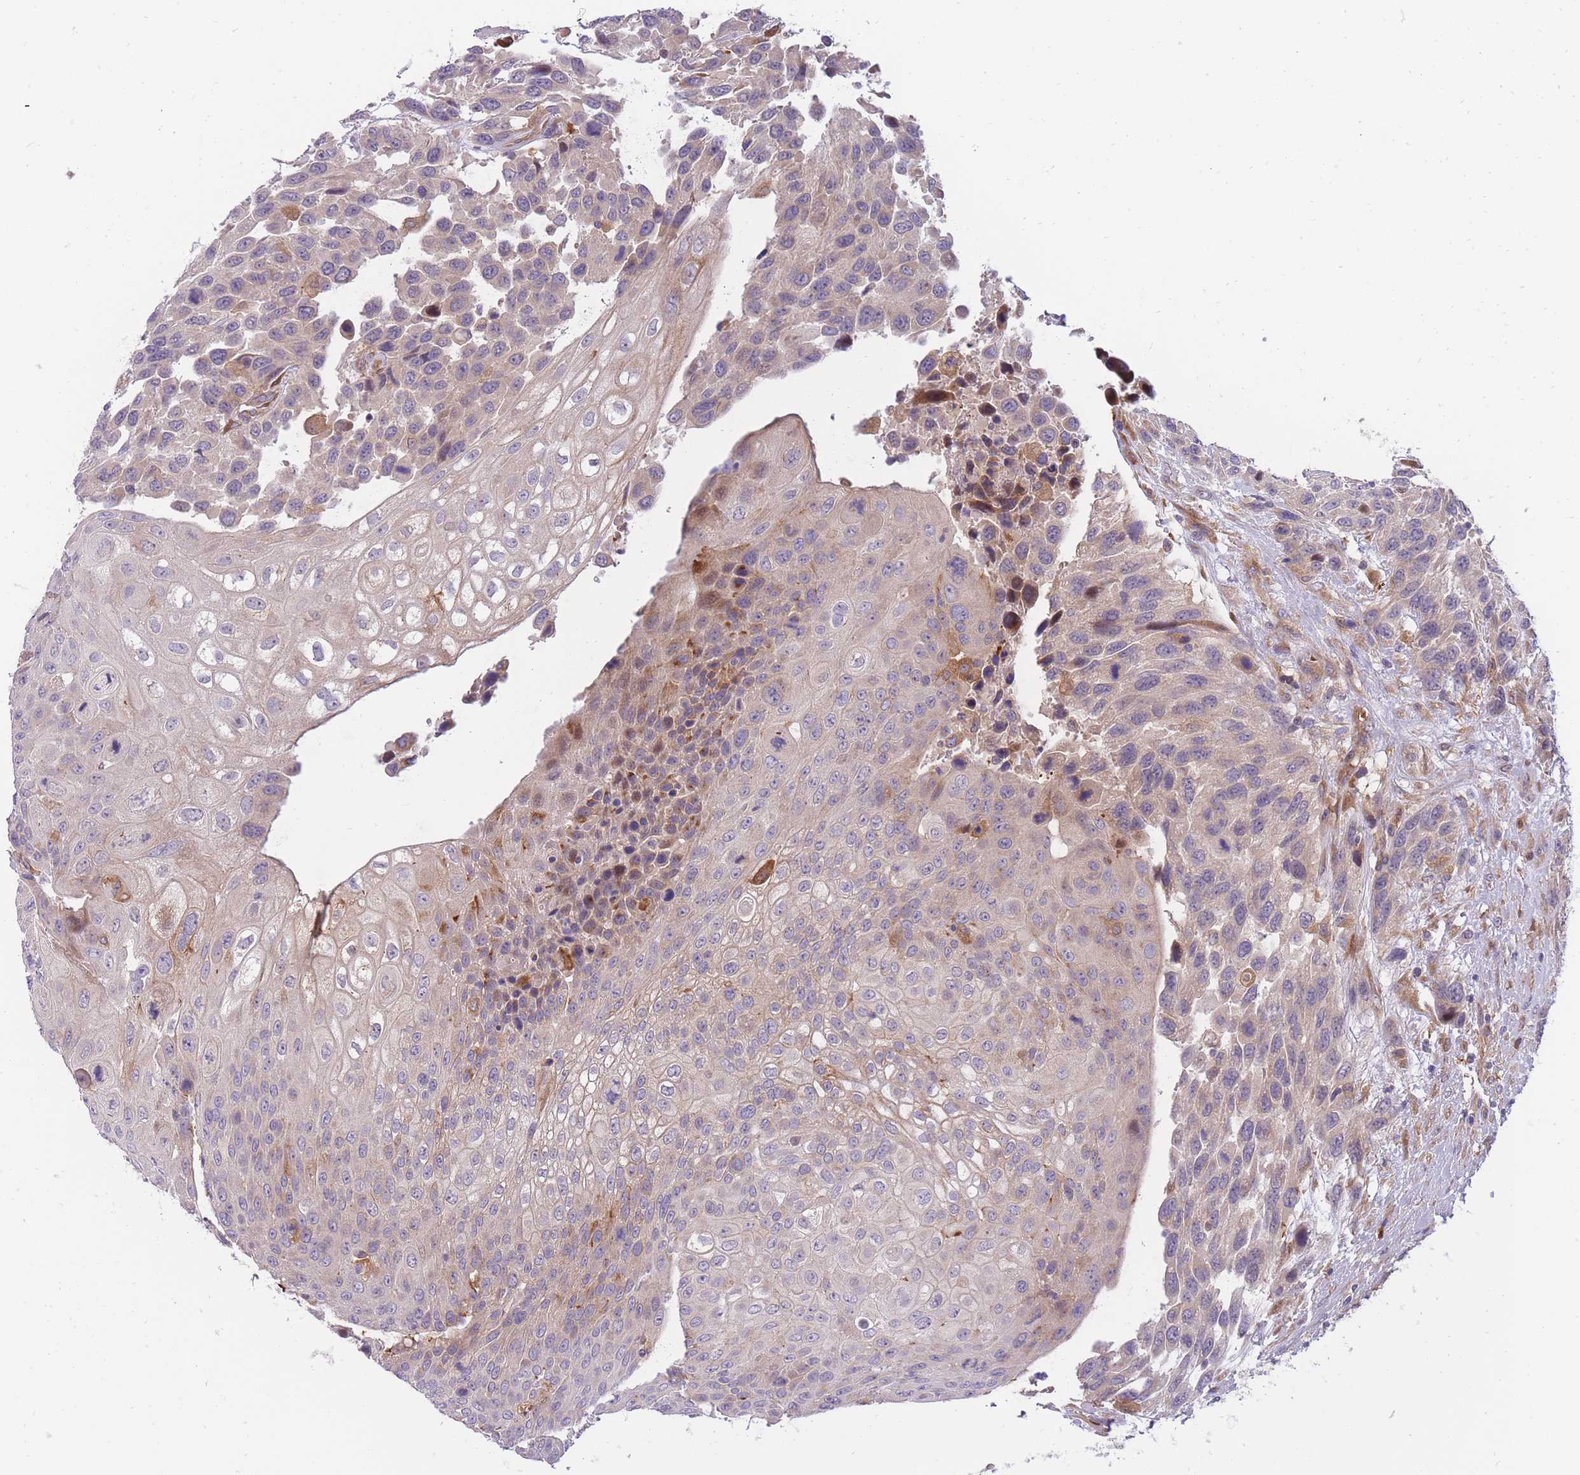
{"staining": {"intensity": "weak", "quantity": "<25%", "location": "cytoplasmic/membranous"}, "tissue": "urothelial cancer", "cell_type": "Tumor cells", "image_type": "cancer", "snomed": [{"axis": "morphology", "description": "Urothelial carcinoma, High grade"}, {"axis": "topography", "description": "Urinary bladder"}], "caption": "An image of urothelial cancer stained for a protein demonstrates no brown staining in tumor cells. (Brightfield microscopy of DAB (3,3'-diaminobenzidine) immunohistochemistry at high magnification).", "gene": "CRYGN", "patient": {"sex": "female", "age": 70}}